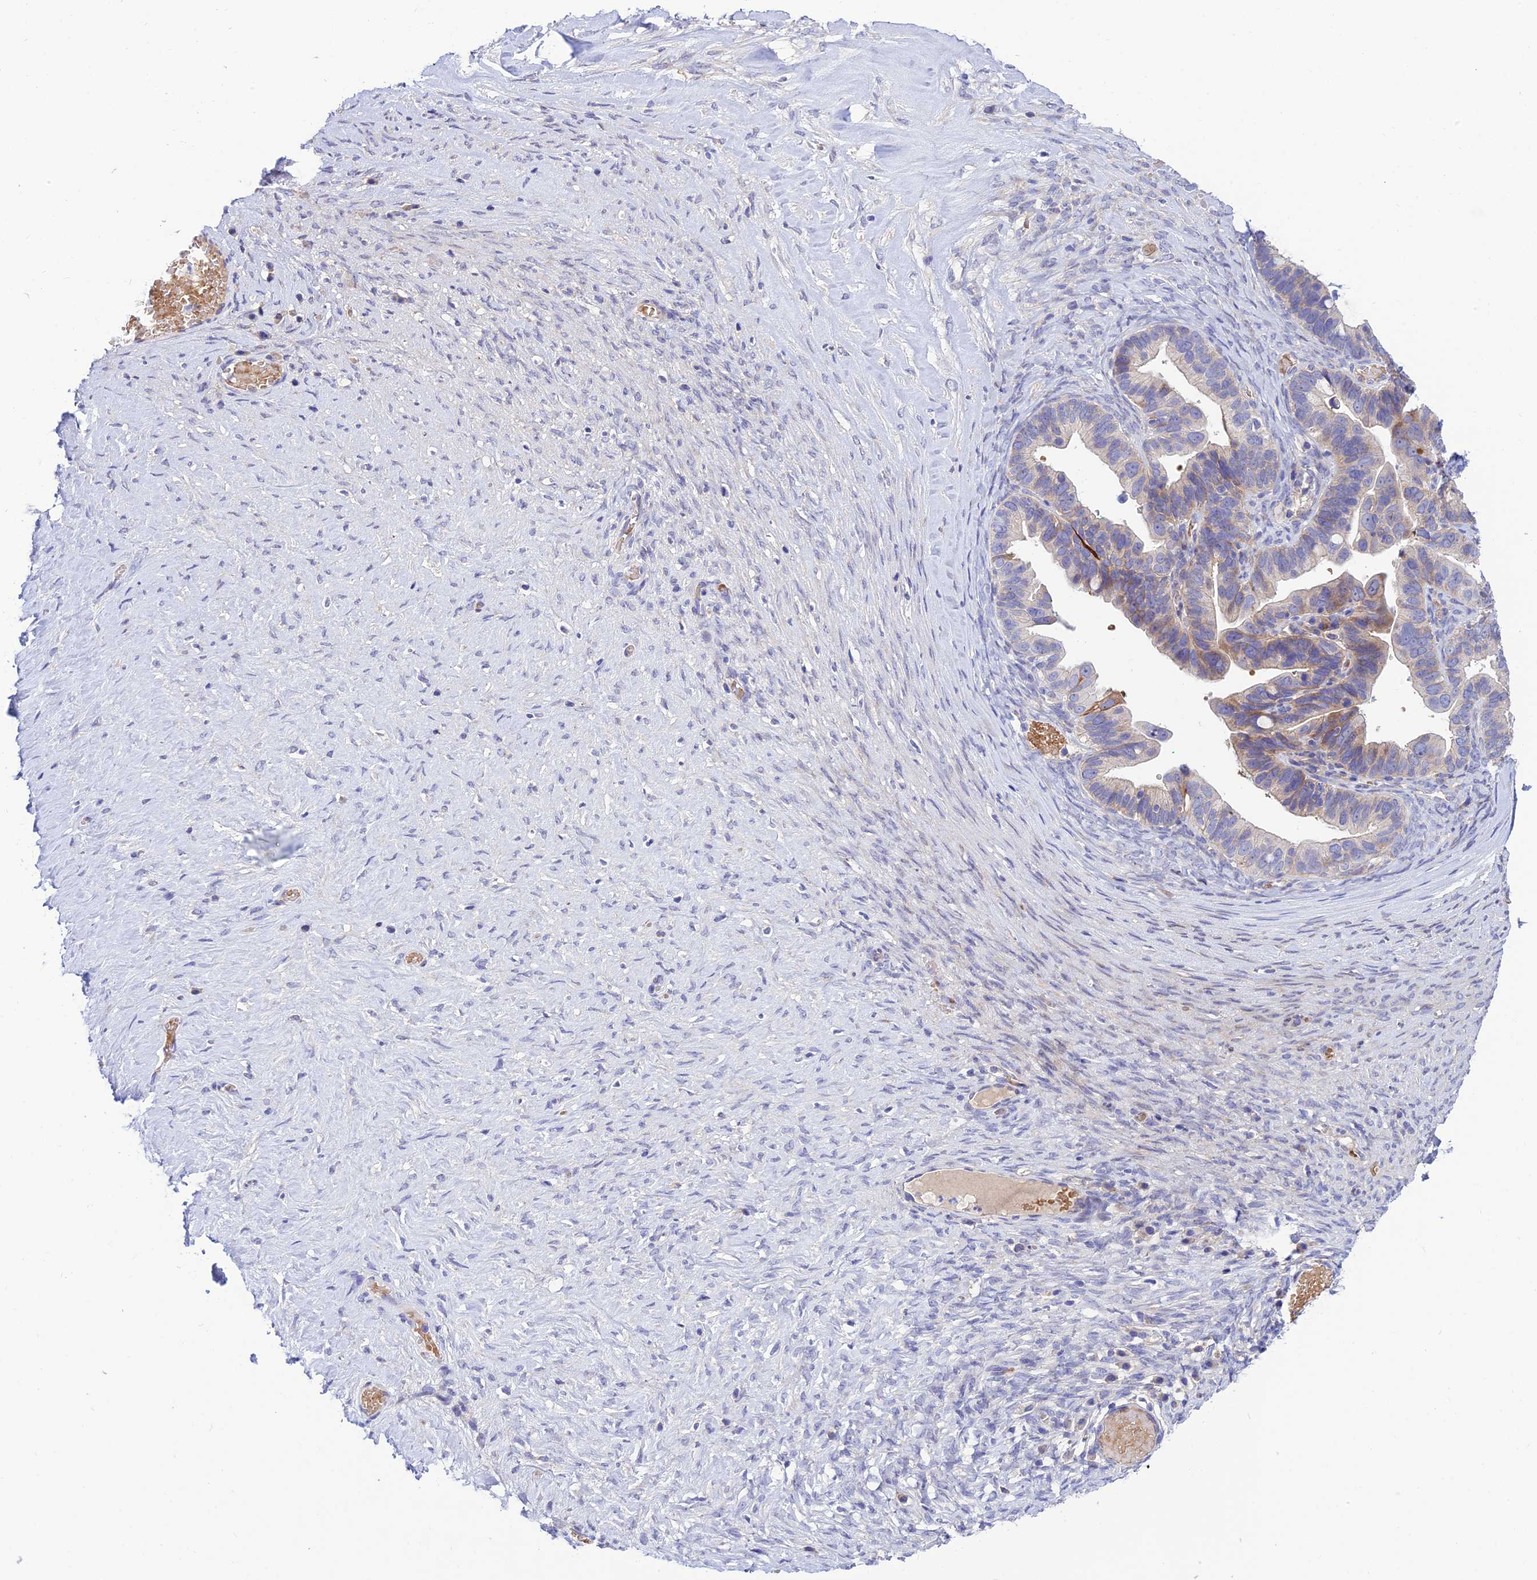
{"staining": {"intensity": "moderate", "quantity": "<25%", "location": "cytoplasmic/membranous"}, "tissue": "ovarian cancer", "cell_type": "Tumor cells", "image_type": "cancer", "snomed": [{"axis": "morphology", "description": "Cystadenocarcinoma, serous, NOS"}, {"axis": "topography", "description": "Ovary"}], "caption": "A micrograph of ovarian serous cystadenocarcinoma stained for a protein exhibits moderate cytoplasmic/membranous brown staining in tumor cells.", "gene": "CCDC157", "patient": {"sex": "female", "age": 56}}